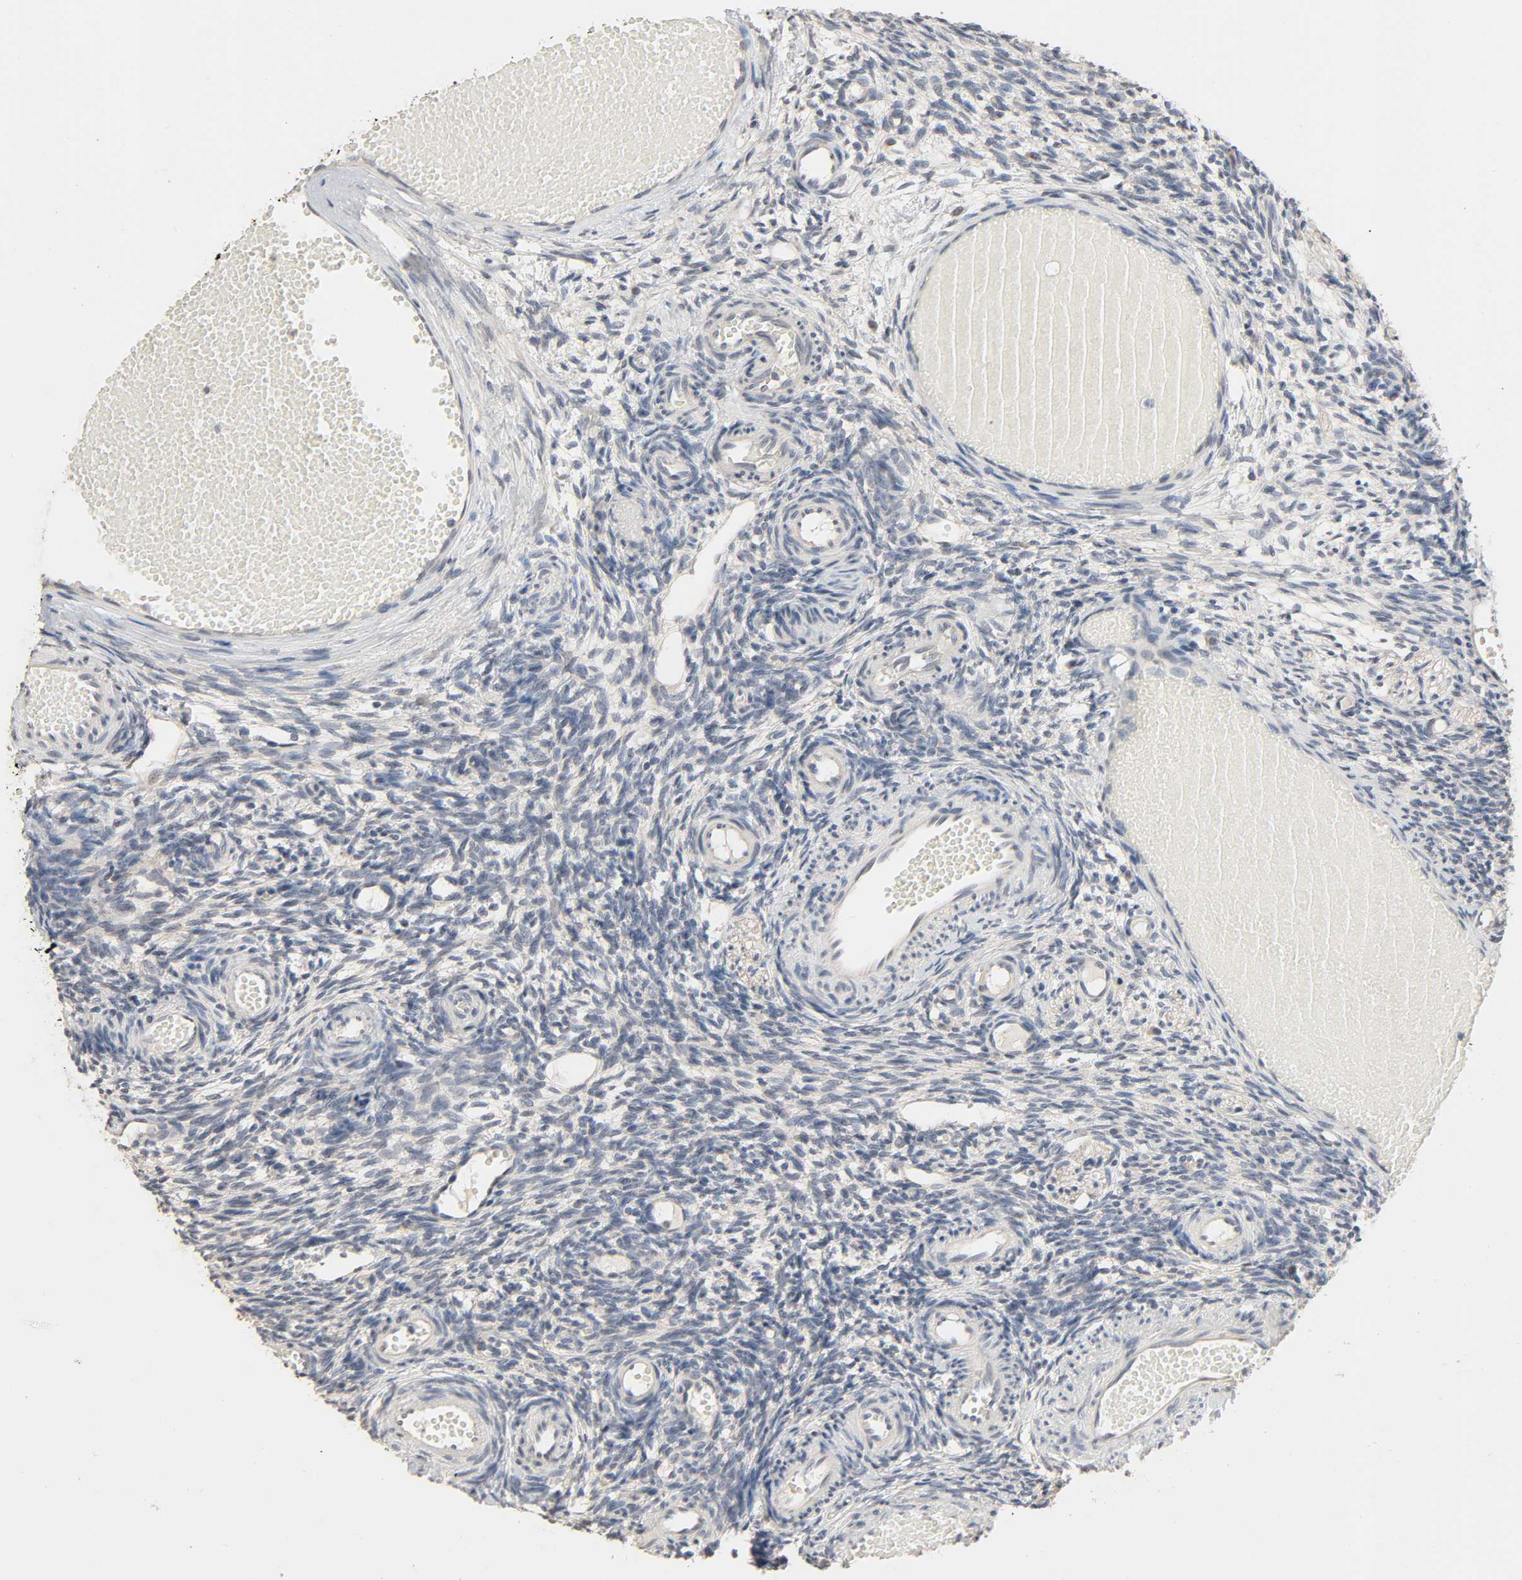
{"staining": {"intensity": "negative", "quantity": "none", "location": "none"}, "tissue": "ovary", "cell_type": "Follicle cells", "image_type": "normal", "snomed": [{"axis": "morphology", "description": "Normal tissue, NOS"}, {"axis": "topography", "description": "Ovary"}], "caption": "An immunohistochemistry (IHC) image of normal ovary is shown. There is no staining in follicle cells of ovary.", "gene": "MAGEA8", "patient": {"sex": "female", "age": 35}}